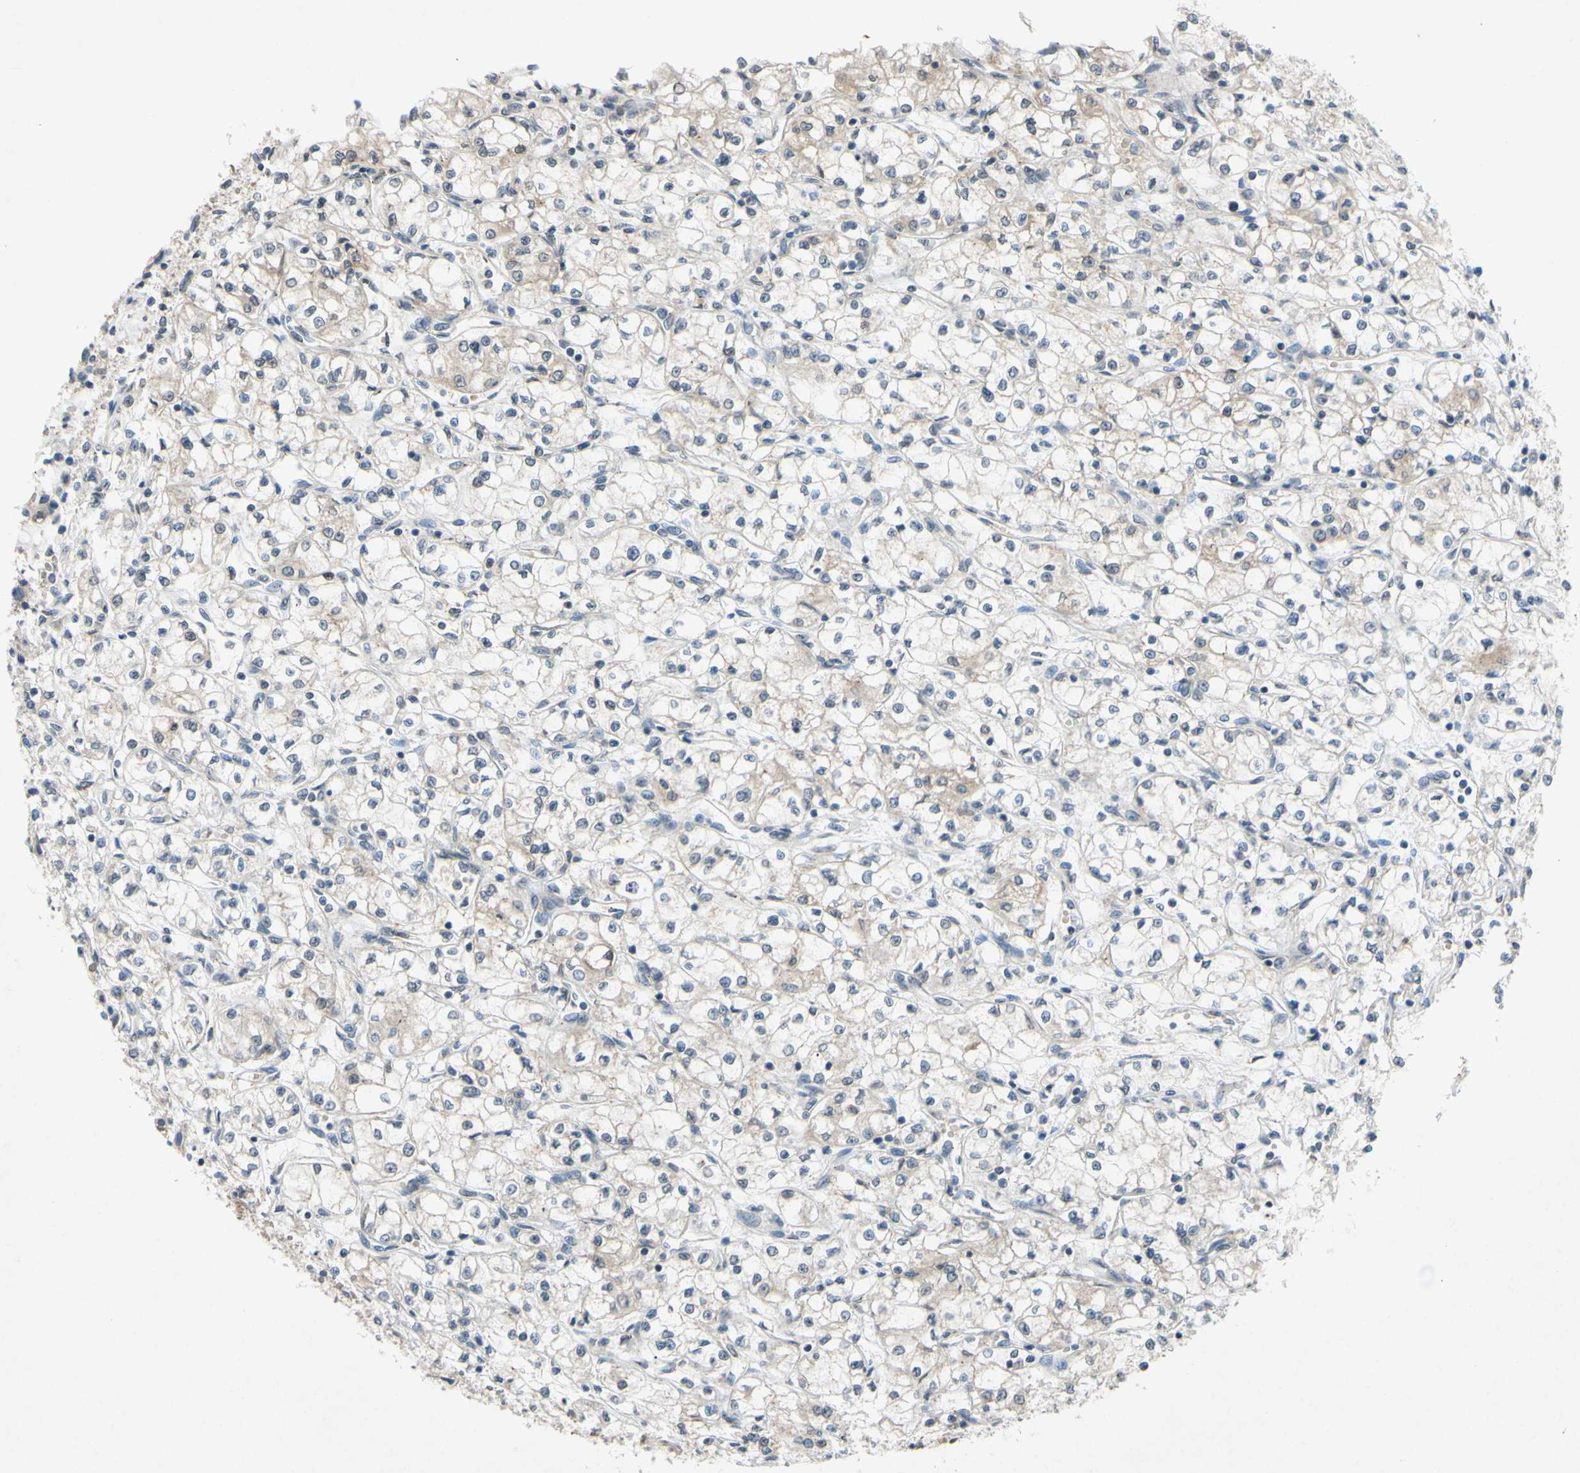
{"staining": {"intensity": "negative", "quantity": "none", "location": "none"}, "tissue": "renal cancer", "cell_type": "Tumor cells", "image_type": "cancer", "snomed": [{"axis": "morphology", "description": "Normal tissue, NOS"}, {"axis": "morphology", "description": "Adenocarcinoma, NOS"}, {"axis": "topography", "description": "Kidney"}], "caption": "The immunohistochemistry (IHC) histopathology image has no significant staining in tumor cells of renal cancer (adenocarcinoma) tissue. Brightfield microscopy of immunohistochemistry stained with DAB (brown) and hematoxylin (blue), captured at high magnification.", "gene": "ADD2", "patient": {"sex": "male", "age": 59}}